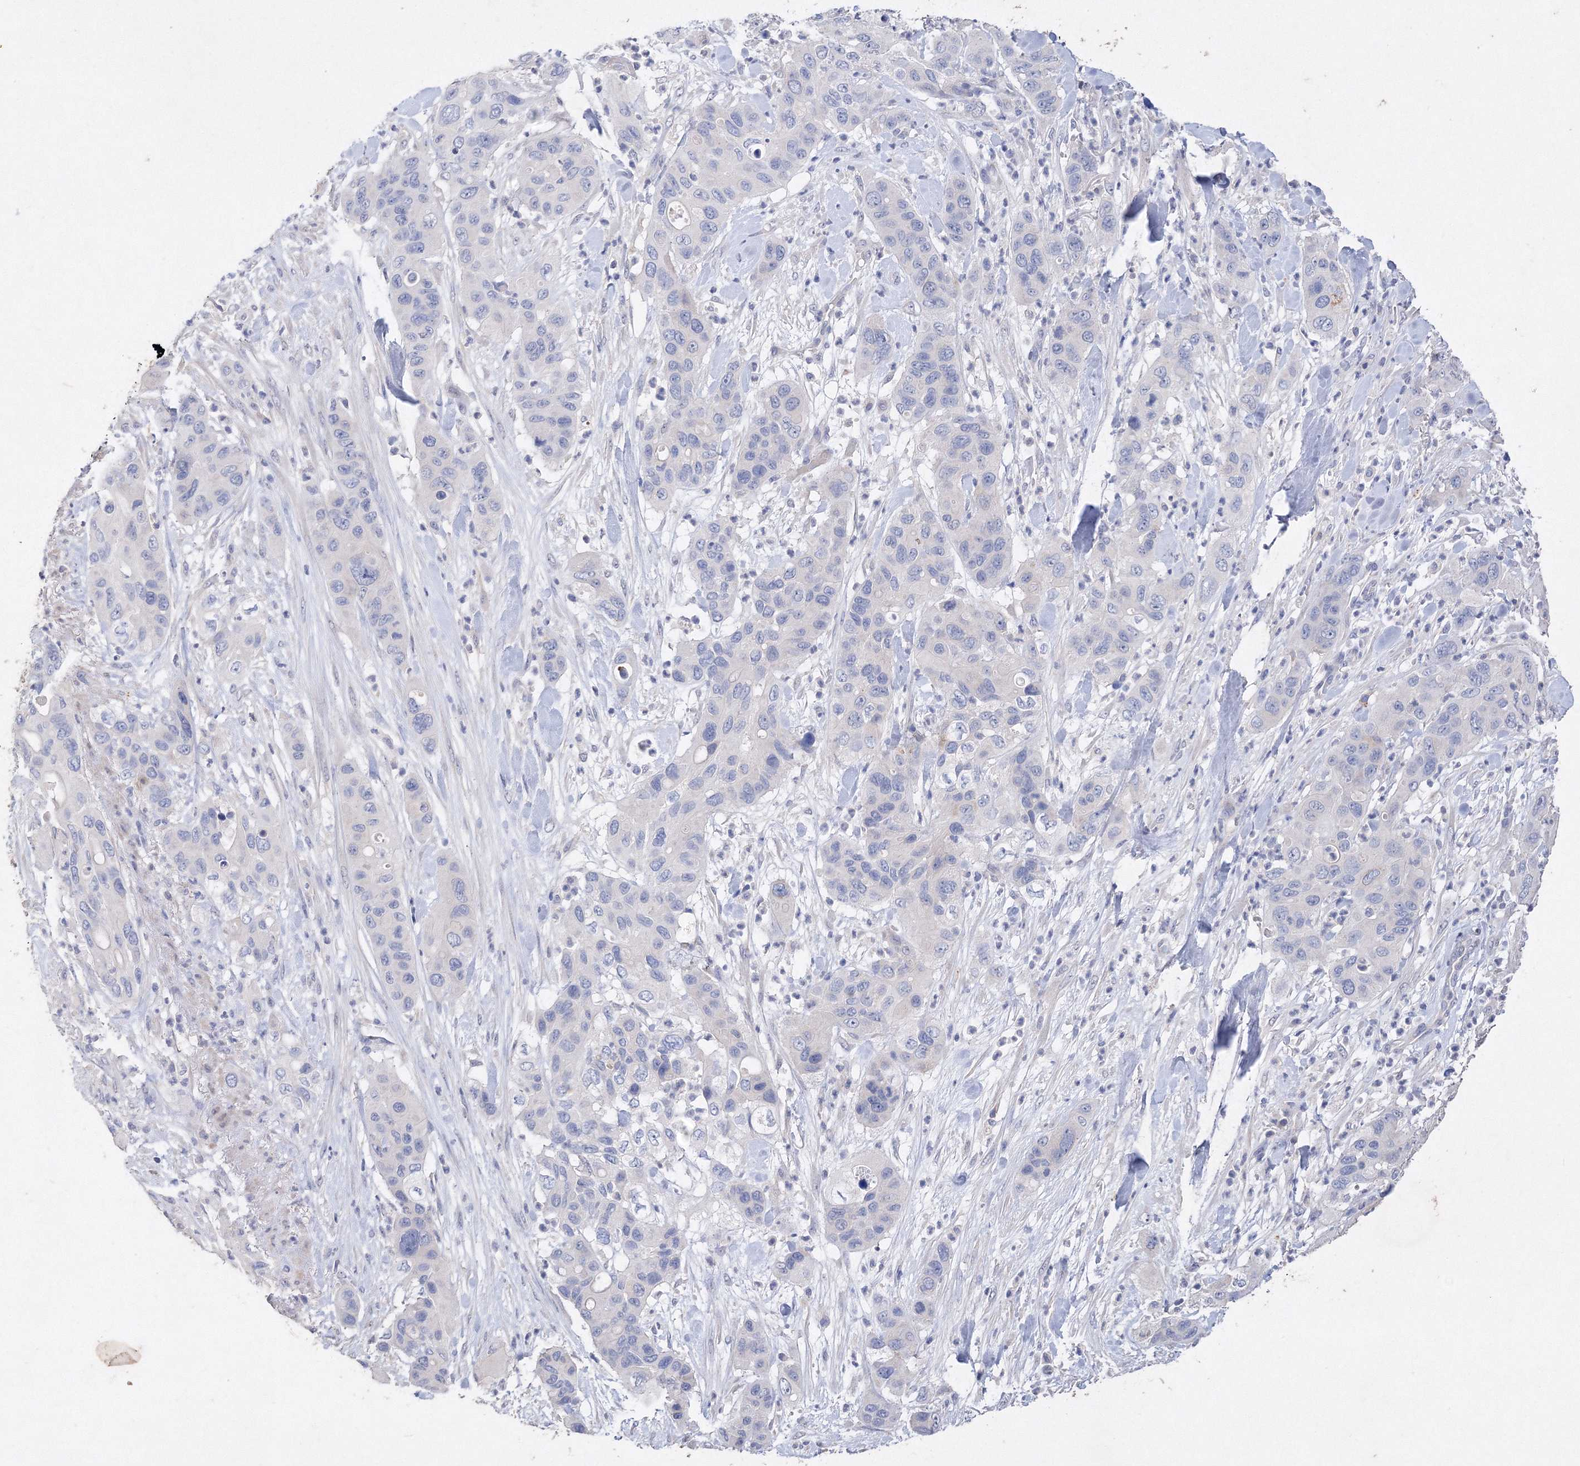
{"staining": {"intensity": "negative", "quantity": "none", "location": "none"}, "tissue": "pancreatic cancer", "cell_type": "Tumor cells", "image_type": "cancer", "snomed": [{"axis": "morphology", "description": "Adenocarcinoma, NOS"}, {"axis": "topography", "description": "Pancreas"}], "caption": "IHC of human pancreatic adenocarcinoma shows no expression in tumor cells.", "gene": "GLS", "patient": {"sex": "female", "age": 71}}